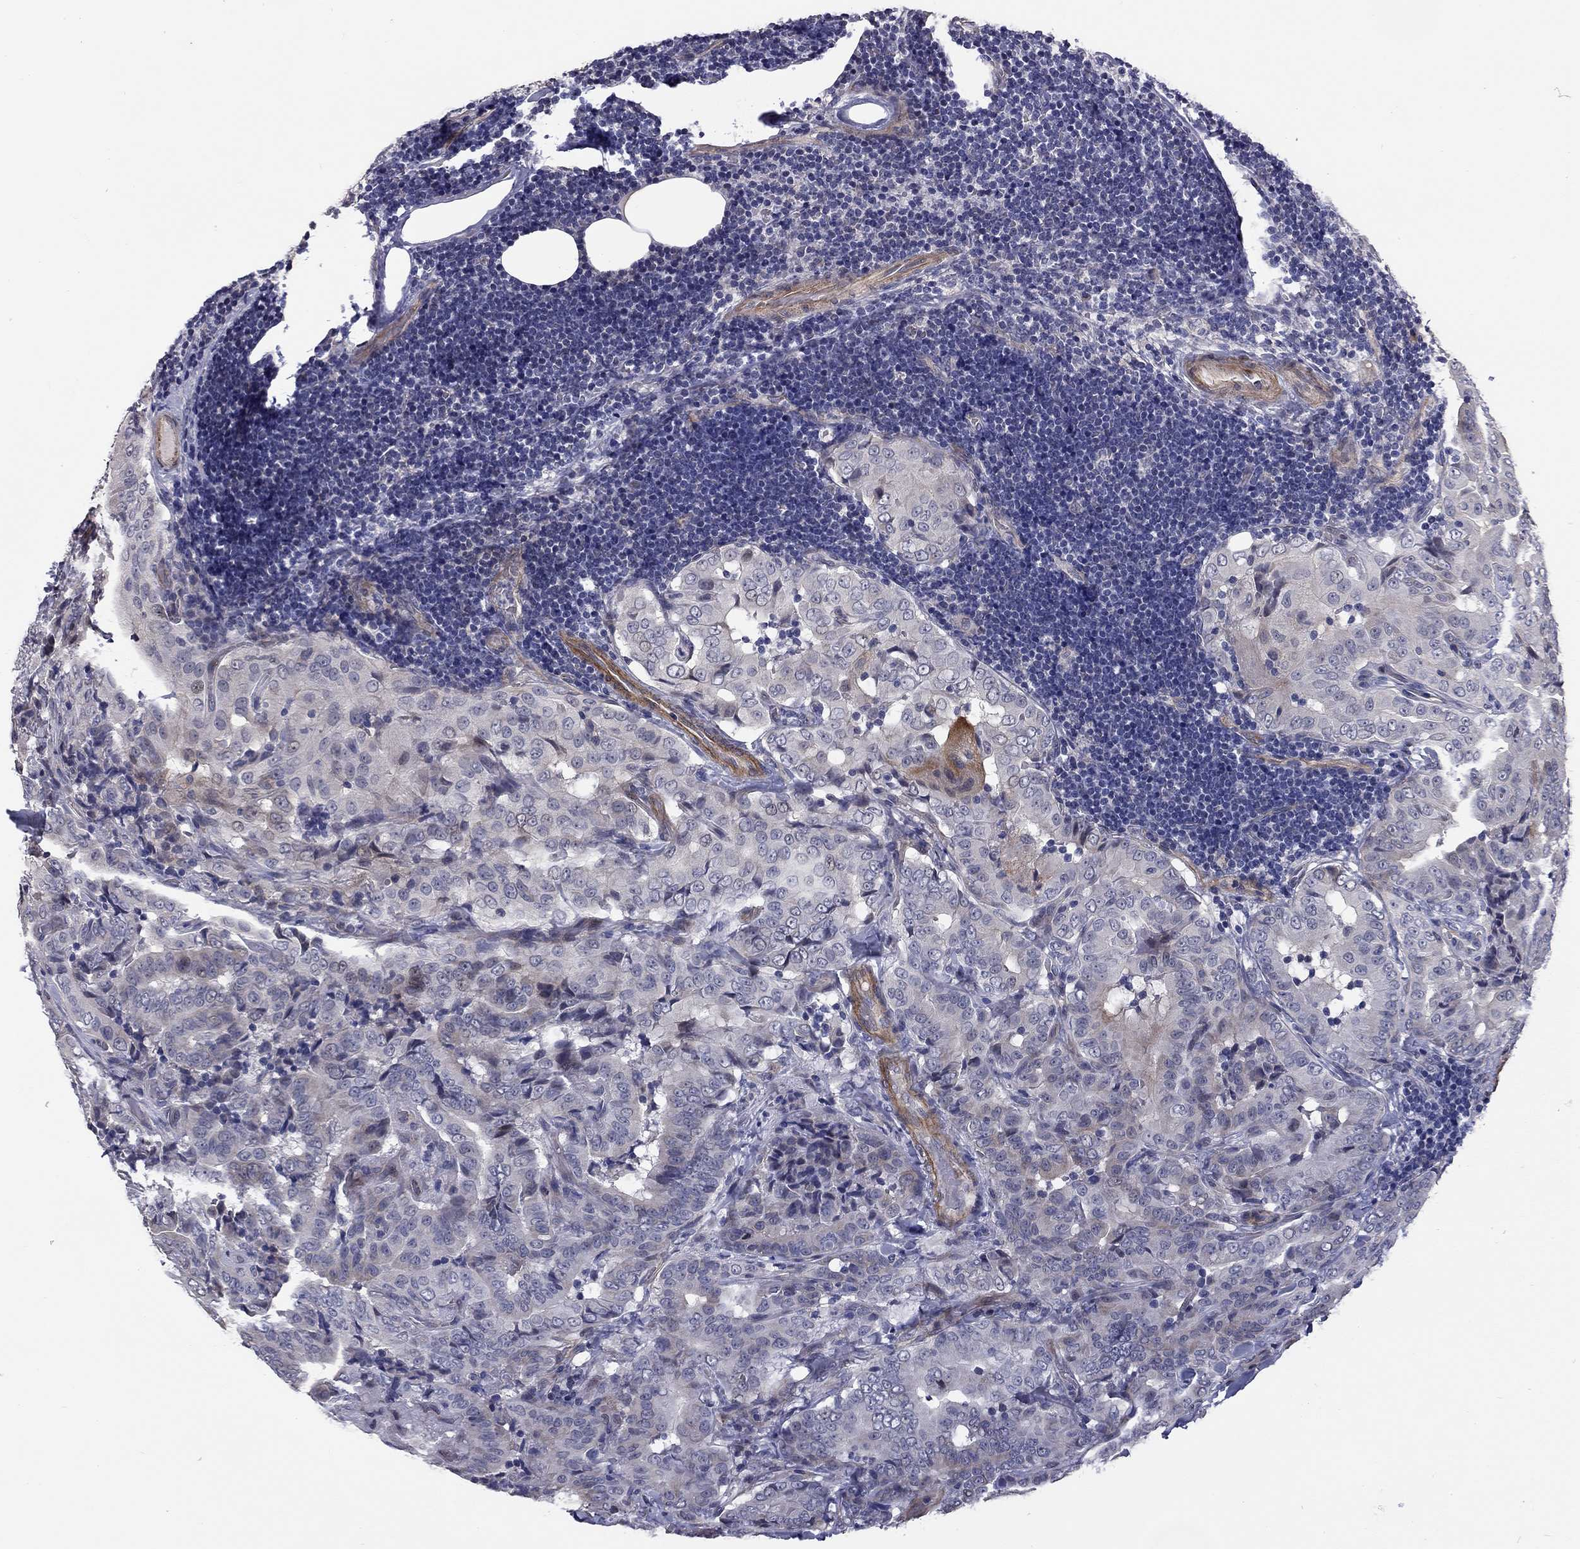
{"staining": {"intensity": "negative", "quantity": "none", "location": "none"}, "tissue": "thyroid cancer", "cell_type": "Tumor cells", "image_type": "cancer", "snomed": [{"axis": "morphology", "description": "Papillary adenocarcinoma, NOS"}, {"axis": "topography", "description": "Thyroid gland"}], "caption": "Protein analysis of thyroid papillary adenocarcinoma reveals no significant expression in tumor cells.", "gene": "GJB4", "patient": {"sex": "male", "age": 61}}